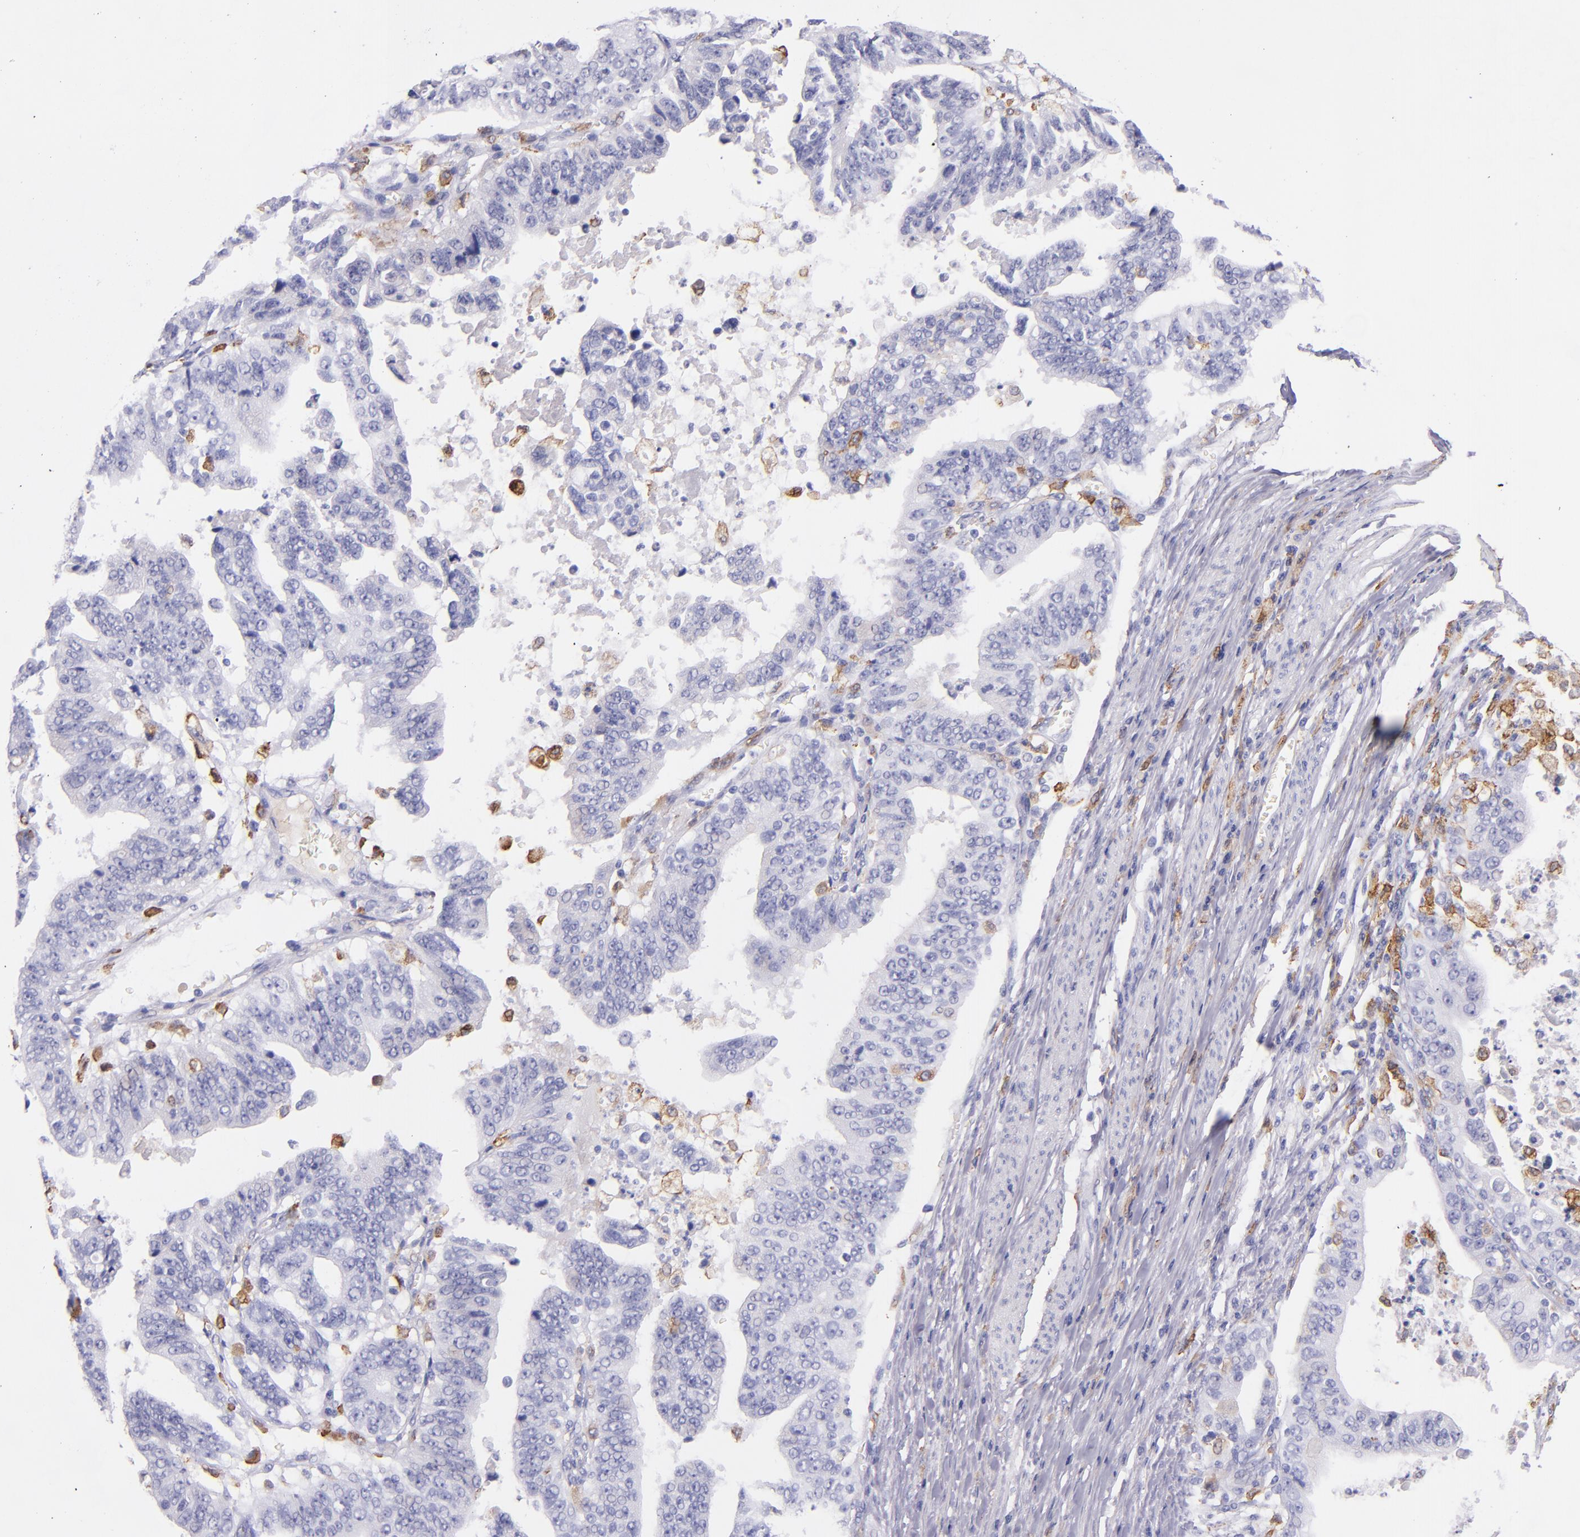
{"staining": {"intensity": "negative", "quantity": "none", "location": "none"}, "tissue": "stomach cancer", "cell_type": "Tumor cells", "image_type": "cancer", "snomed": [{"axis": "morphology", "description": "Adenocarcinoma, NOS"}, {"axis": "topography", "description": "Stomach, upper"}], "caption": "Human stomach cancer (adenocarcinoma) stained for a protein using immunohistochemistry (IHC) exhibits no expression in tumor cells.", "gene": "CD163", "patient": {"sex": "female", "age": 50}}